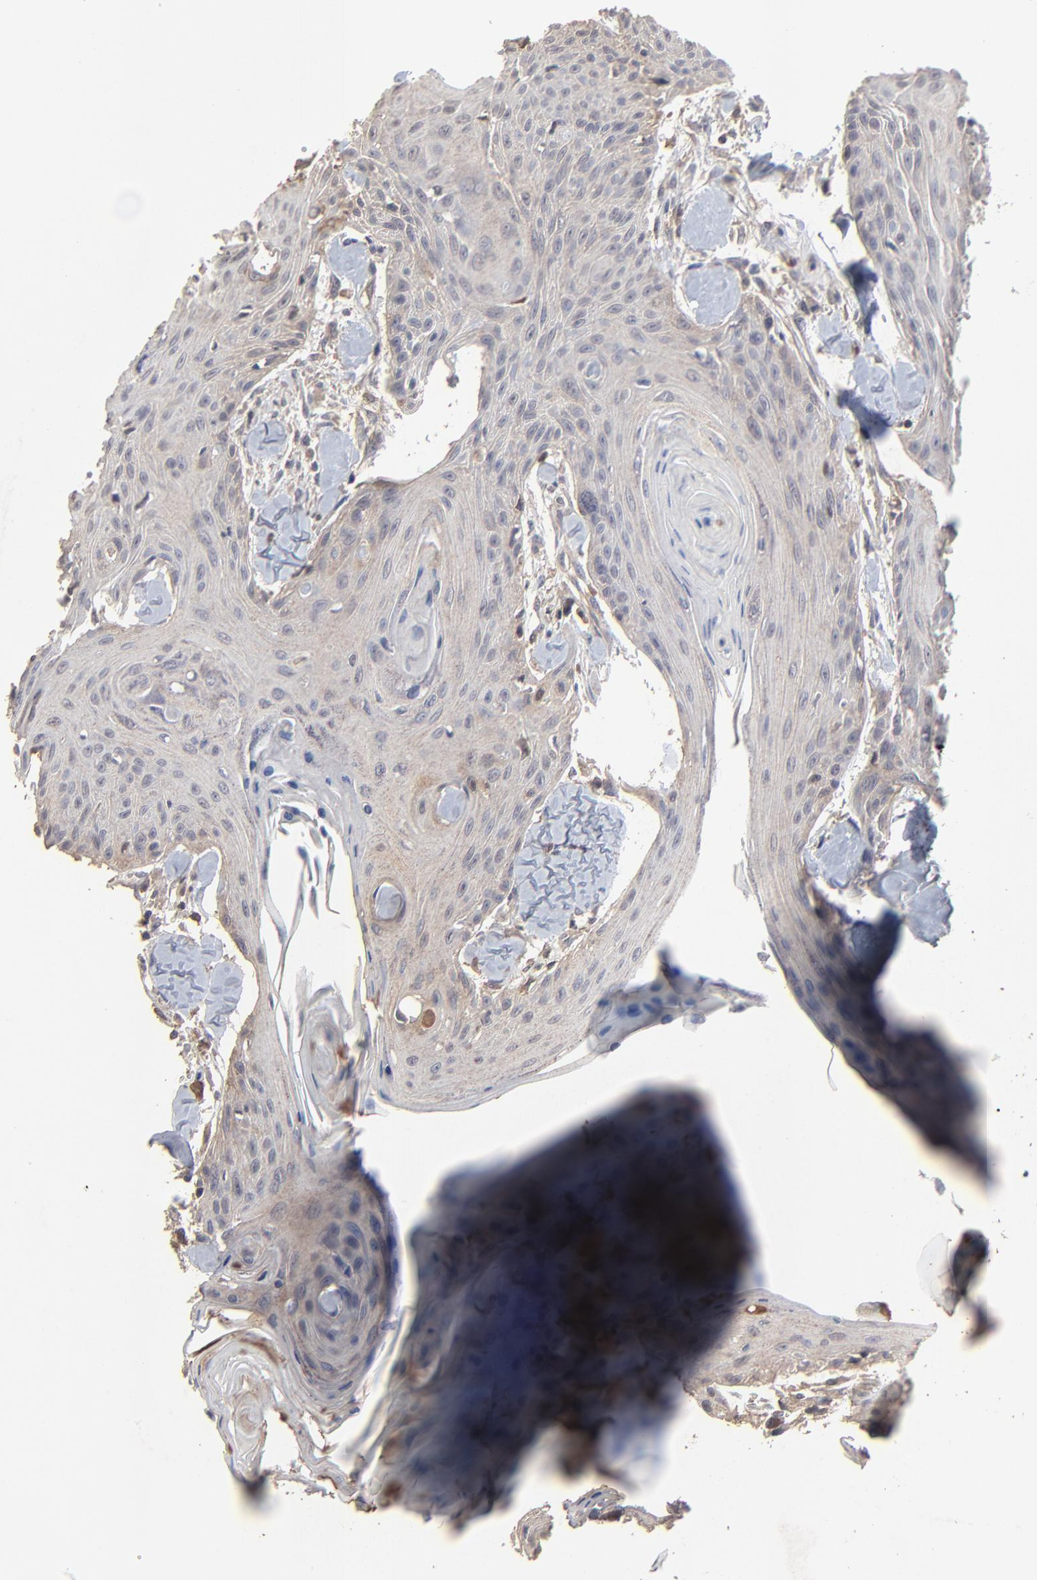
{"staining": {"intensity": "weak", "quantity": ">75%", "location": "cytoplasmic/membranous"}, "tissue": "head and neck cancer", "cell_type": "Tumor cells", "image_type": "cancer", "snomed": [{"axis": "morphology", "description": "Squamous cell carcinoma, NOS"}, {"axis": "morphology", "description": "Squamous cell carcinoma, metastatic, NOS"}, {"axis": "topography", "description": "Lymph node"}, {"axis": "topography", "description": "Salivary gland"}, {"axis": "topography", "description": "Head-Neck"}], "caption": "IHC image of head and neck cancer stained for a protein (brown), which exhibits low levels of weak cytoplasmic/membranous staining in approximately >75% of tumor cells.", "gene": "VPREB3", "patient": {"sex": "female", "age": 74}}